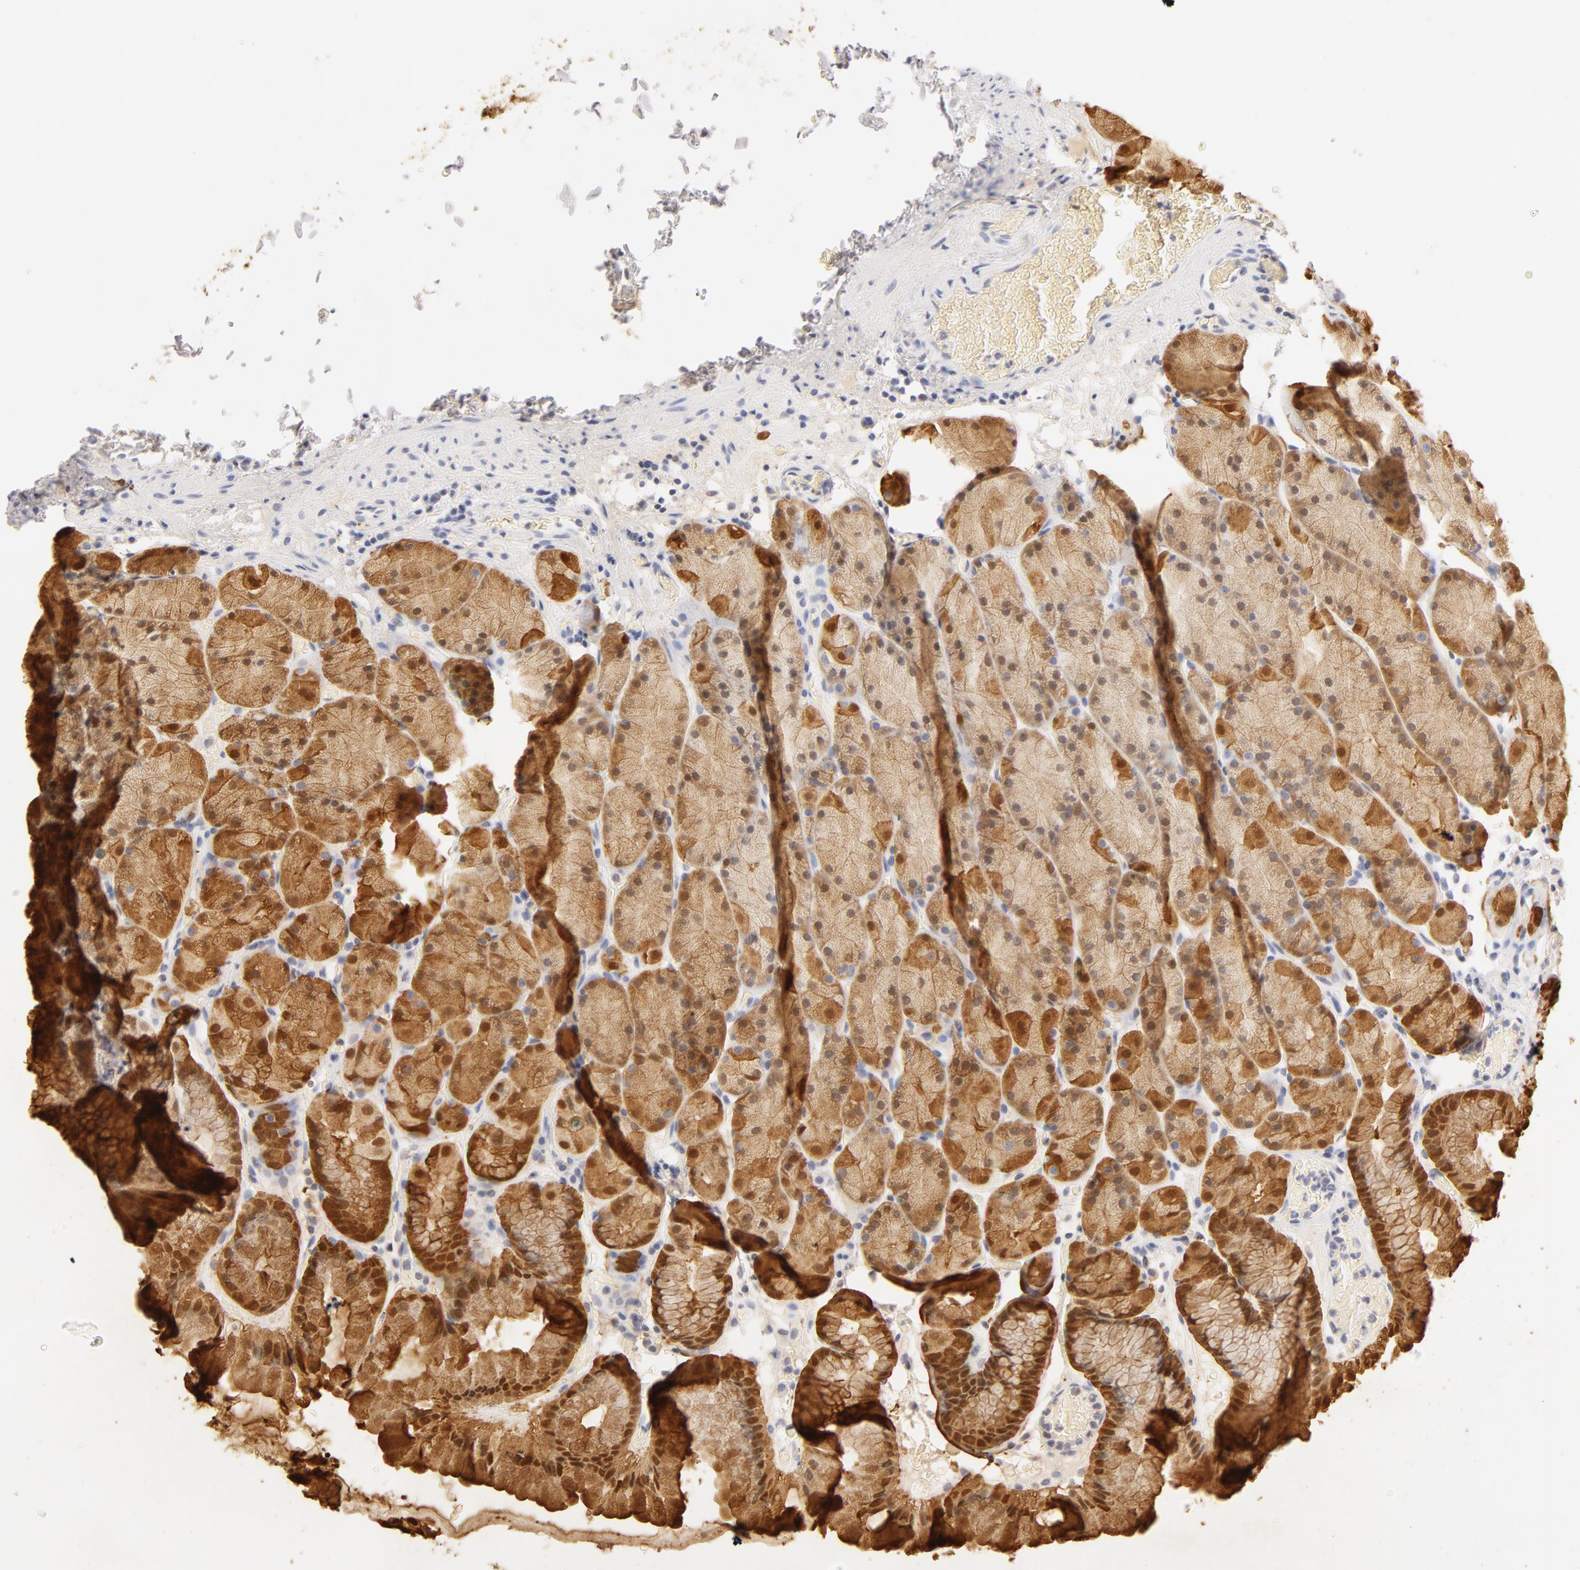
{"staining": {"intensity": "moderate", "quantity": ">75%", "location": "nuclear"}, "tissue": "stomach", "cell_type": "Glandular cells", "image_type": "normal", "snomed": [{"axis": "morphology", "description": "Normal tissue, NOS"}, {"axis": "topography", "description": "Stomach, upper"}], "caption": "Protein expression analysis of unremarkable human stomach reveals moderate nuclear positivity in approximately >75% of glandular cells.", "gene": "CA2", "patient": {"sex": "male", "age": 47}}